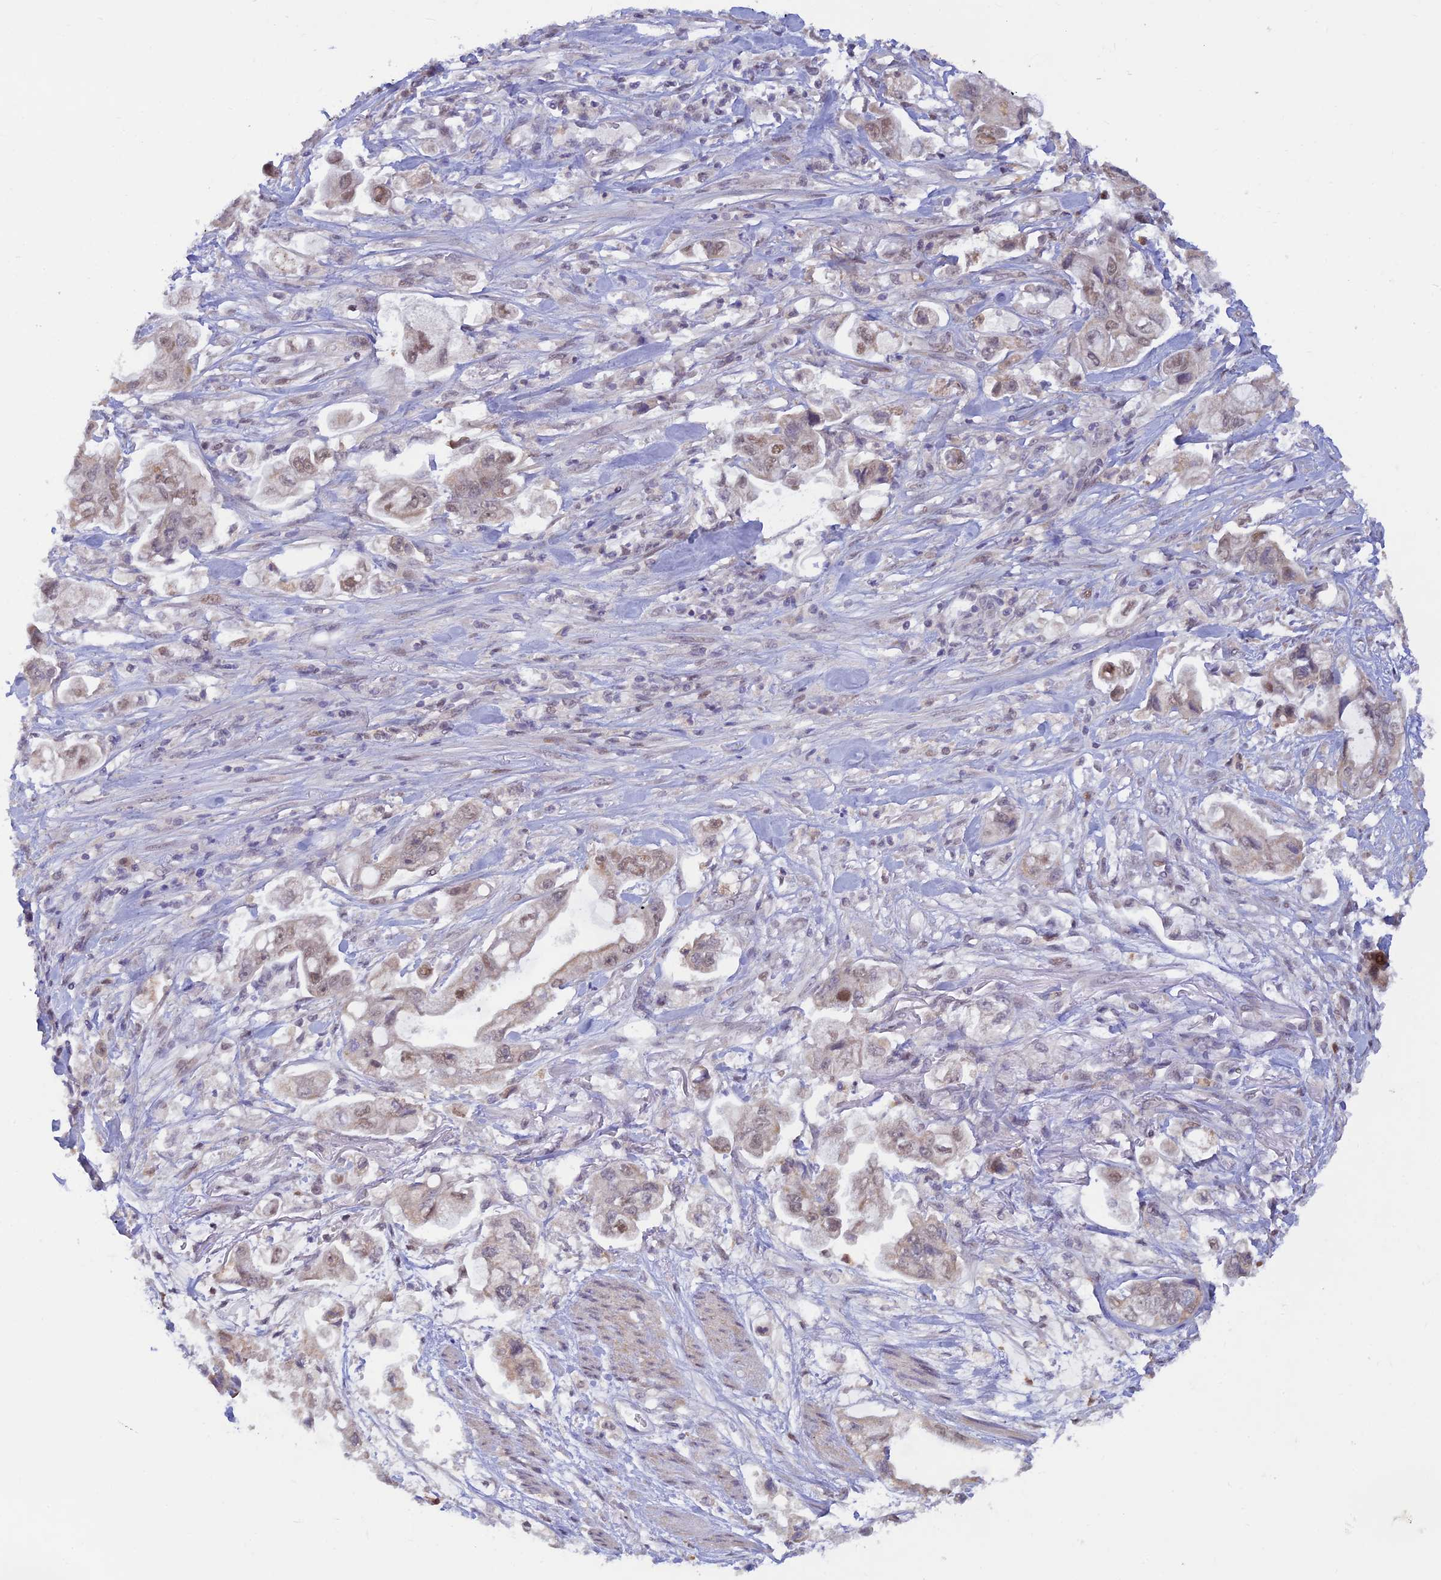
{"staining": {"intensity": "moderate", "quantity": "25%-75%", "location": "cytoplasmic/membranous,nuclear"}, "tissue": "stomach cancer", "cell_type": "Tumor cells", "image_type": "cancer", "snomed": [{"axis": "morphology", "description": "Adenocarcinoma, NOS"}, {"axis": "topography", "description": "Stomach"}], "caption": "The photomicrograph exhibits immunohistochemical staining of stomach cancer. There is moderate cytoplasmic/membranous and nuclear positivity is identified in approximately 25%-75% of tumor cells.", "gene": "FASTKD5", "patient": {"sex": "male", "age": 62}}